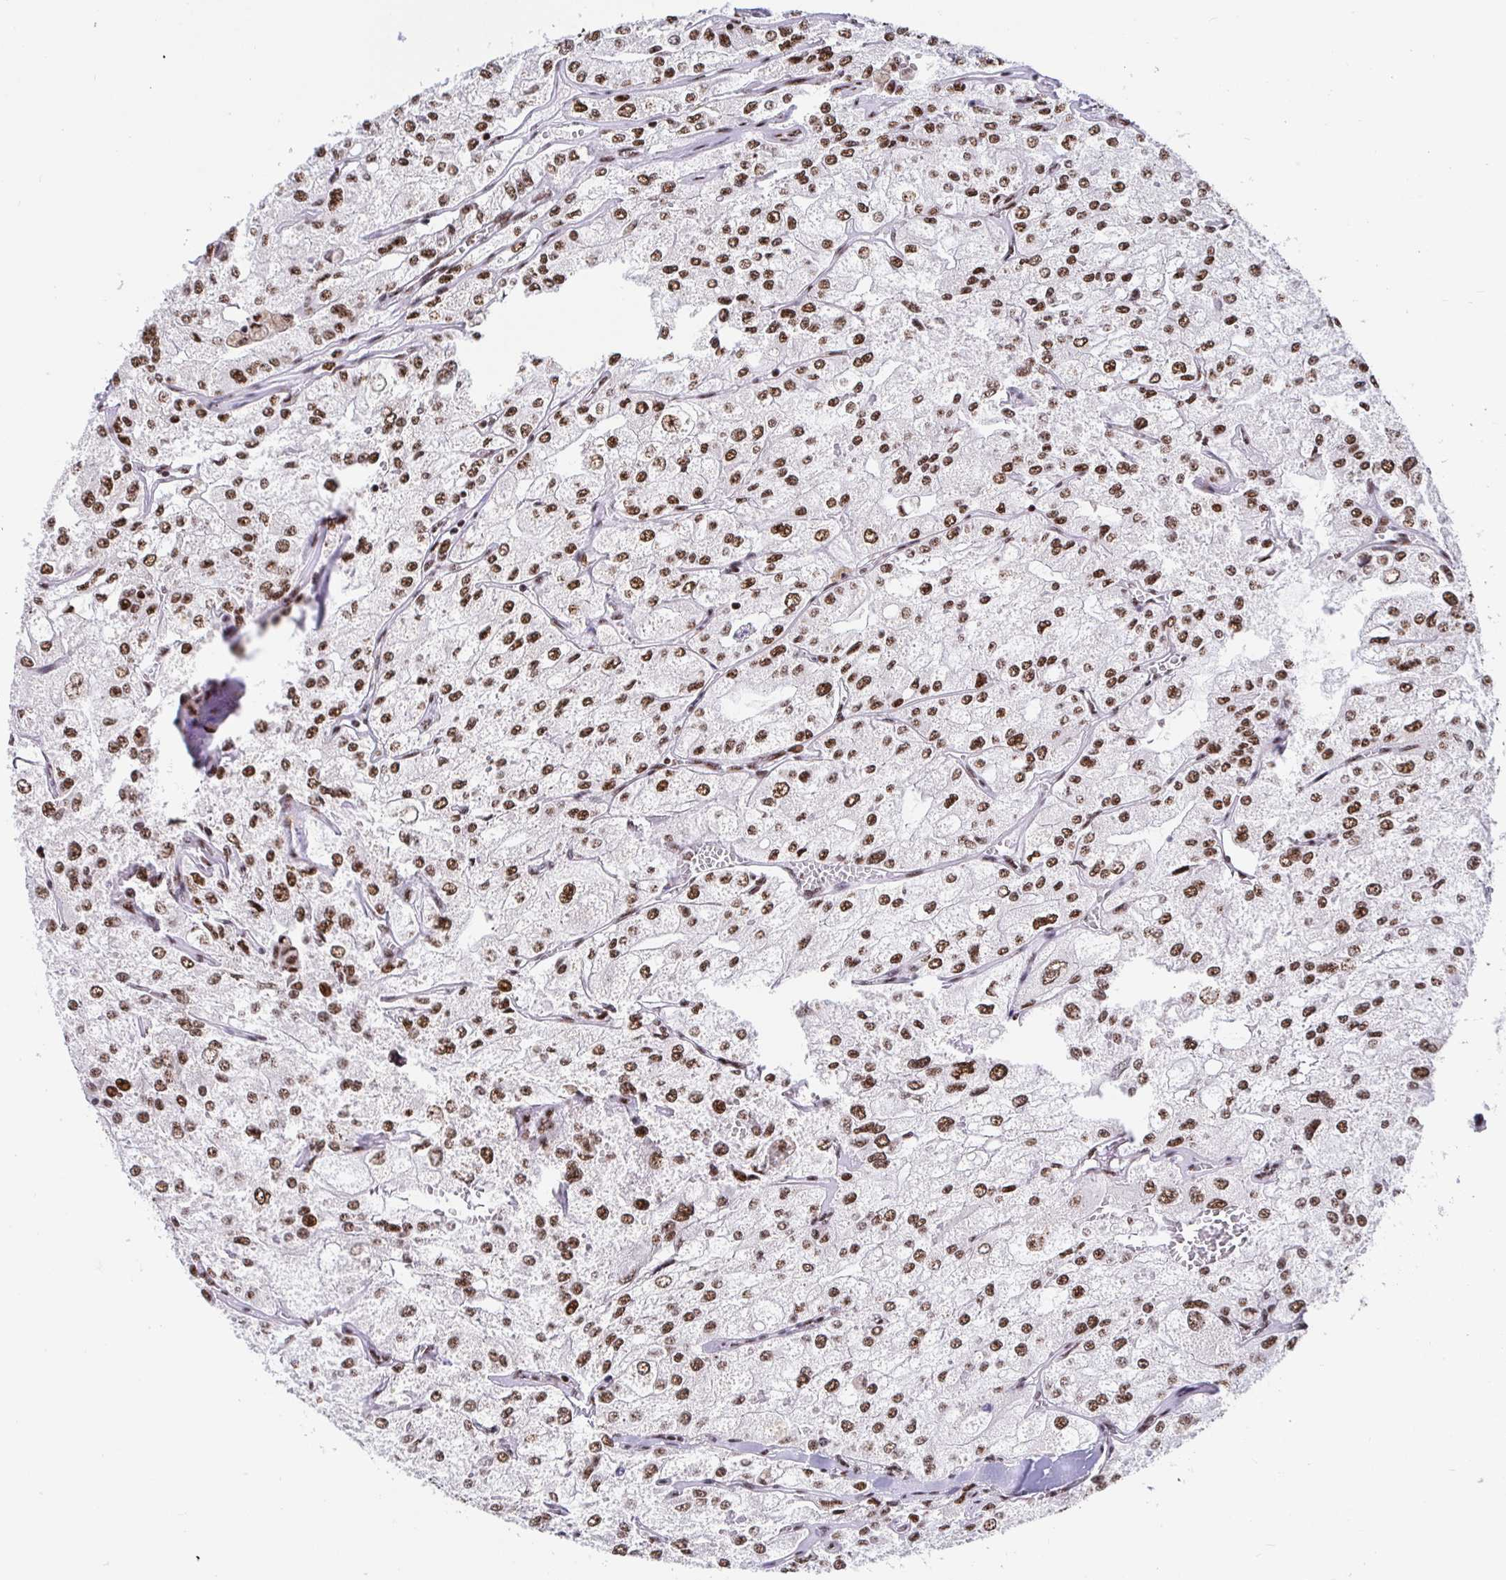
{"staining": {"intensity": "moderate", "quantity": ">75%", "location": "nuclear"}, "tissue": "renal cancer", "cell_type": "Tumor cells", "image_type": "cancer", "snomed": [{"axis": "morphology", "description": "Adenocarcinoma, NOS"}, {"axis": "topography", "description": "Kidney"}], "caption": "Renal cancer (adenocarcinoma) was stained to show a protein in brown. There is medium levels of moderate nuclear staining in approximately >75% of tumor cells.", "gene": "SETD5", "patient": {"sex": "female", "age": 70}}